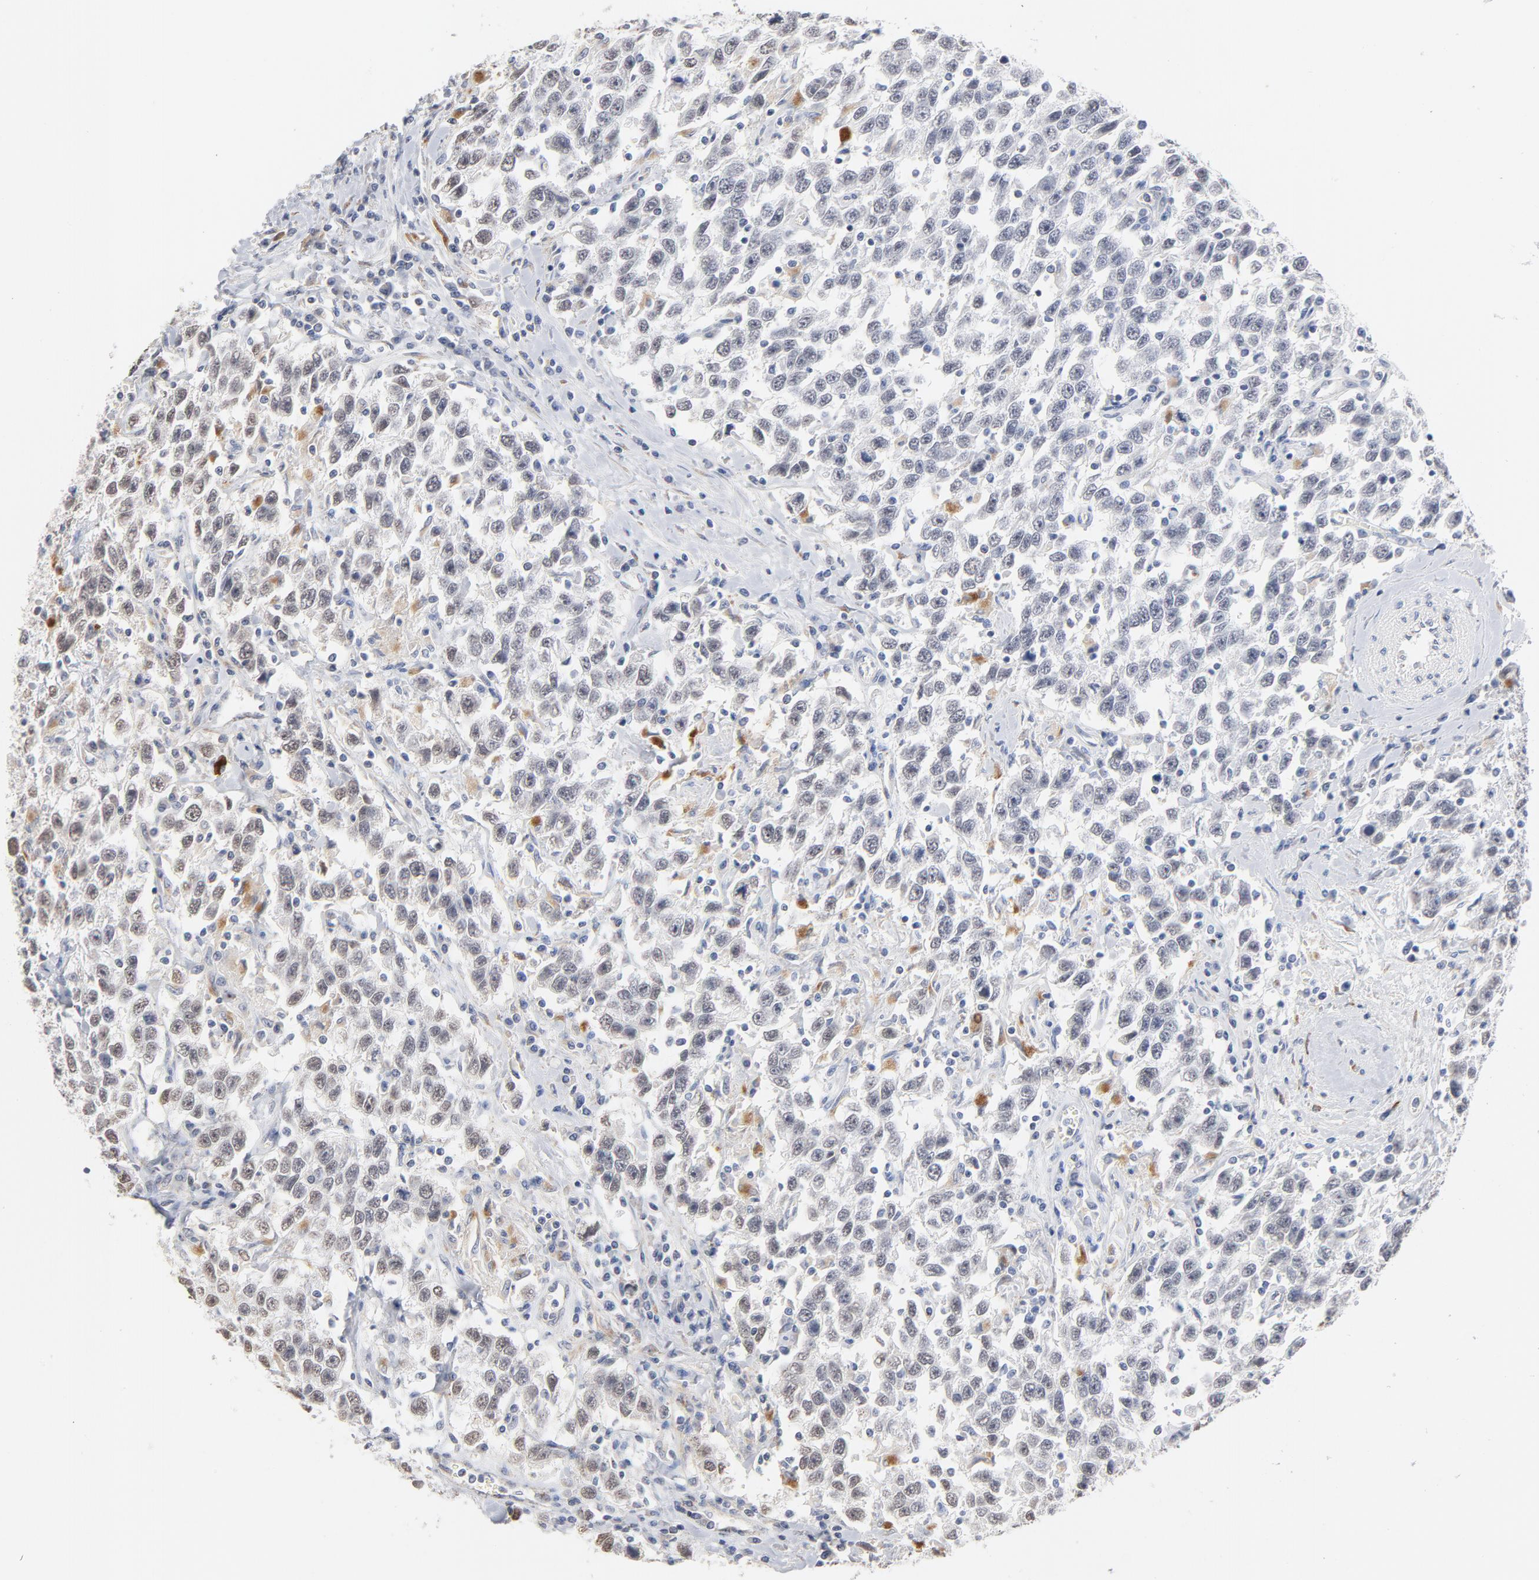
{"staining": {"intensity": "negative", "quantity": "none", "location": "none"}, "tissue": "testis cancer", "cell_type": "Tumor cells", "image_type": "cancer", "snomed": [{"axis": "morphology", "description": "Seminoma, NOS"}, {"axis": "topography", "description": "Testis"}], "caption": "Tumor cells are negative for brown protein staining in testis seminoma.", "gene": "LTBP2", "patient": {"sex": "male", "age": 41}}